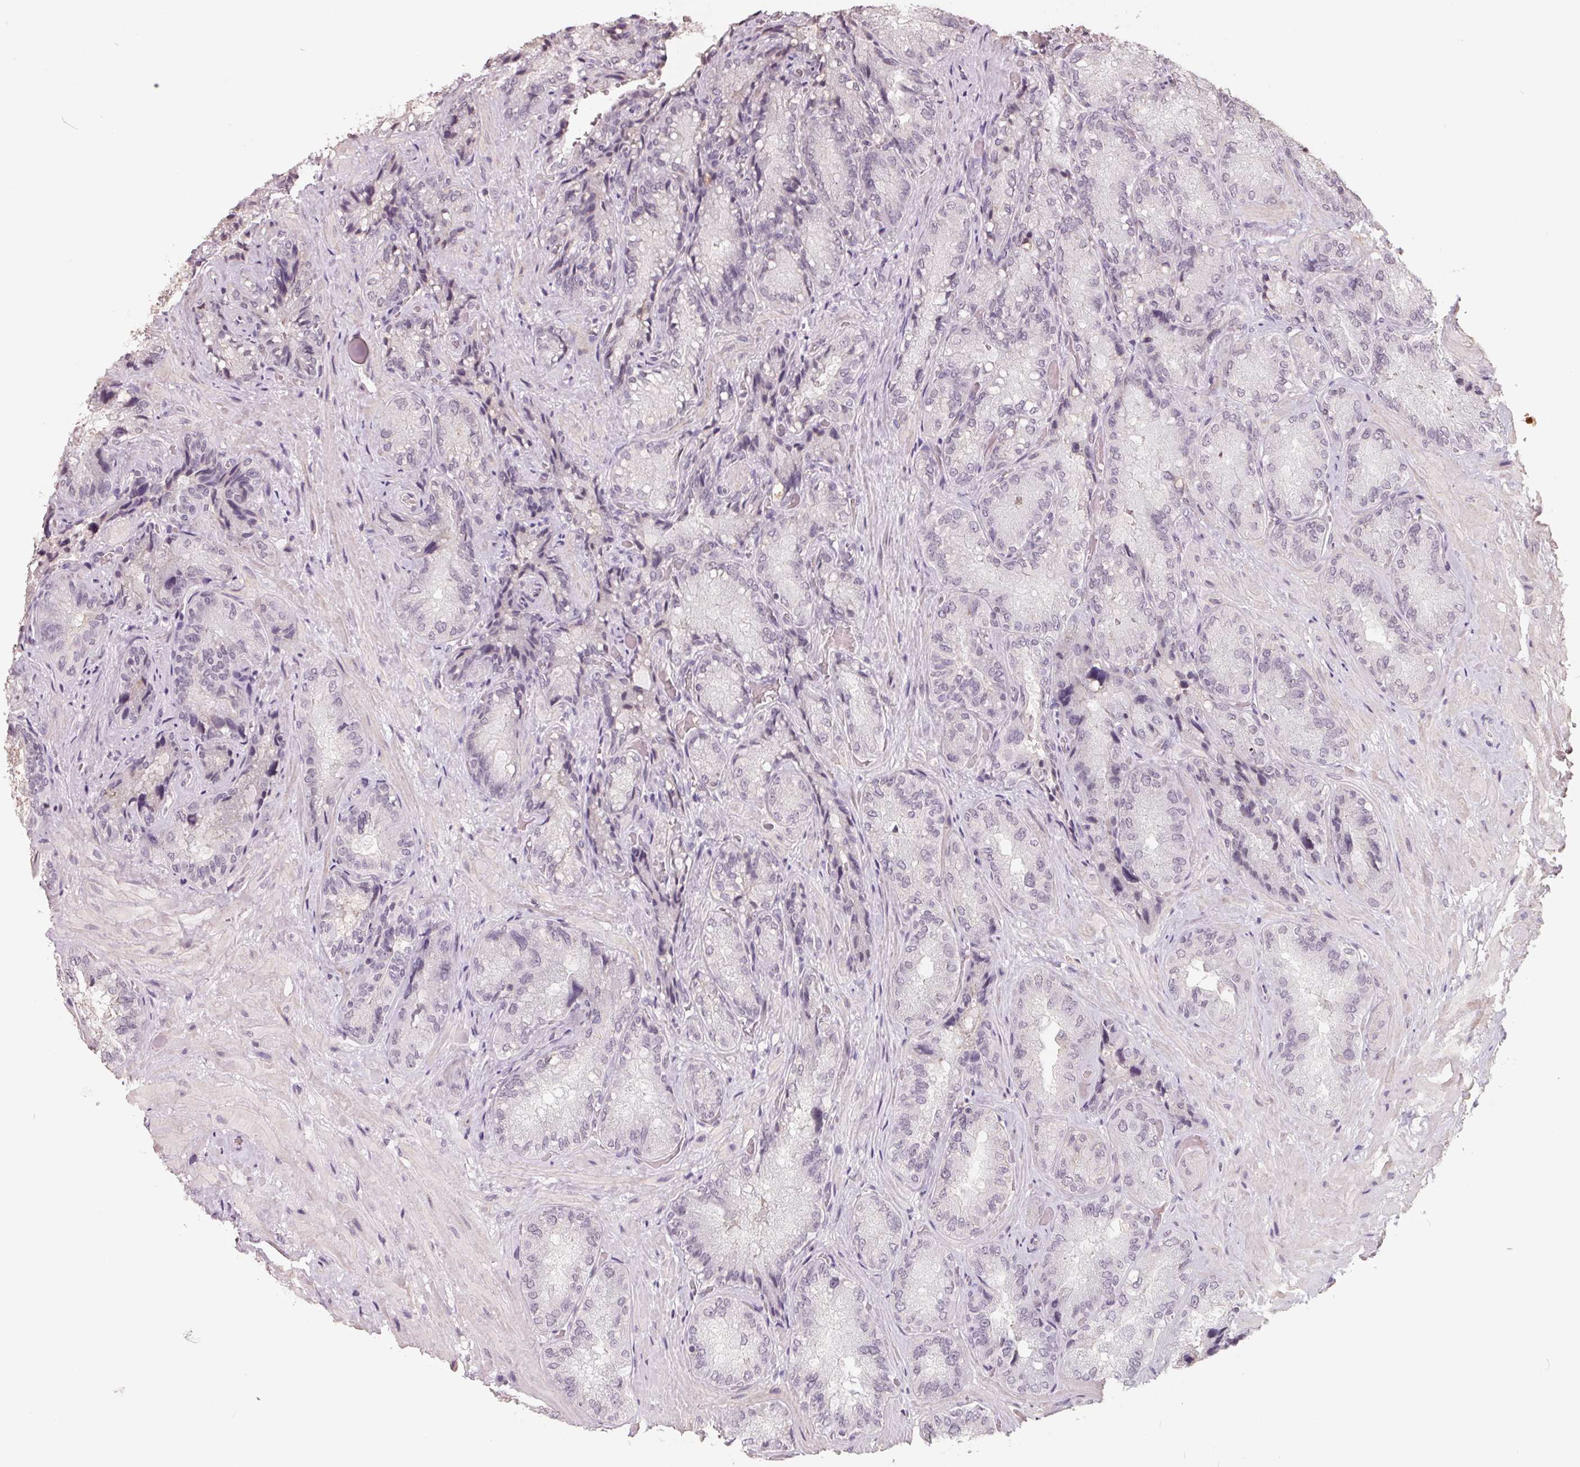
{"staining": {"intensity": "negative", "quantity": "none", "location": "none"}, "tissue": "seminal vesicle", "cell_type": "Glandular cells", "image_type": "normal", "snomed": [{"axis": "morphology", "description": "Normal tissue, NOS"}, {"axis": "topography", "description": "Seminal veicle"}], "caption": "Glandular cells are negative for protein expression in normal human seminal vesicle.", "gene": "FTCD", "patient": {"sex": "male", "age": 57}}